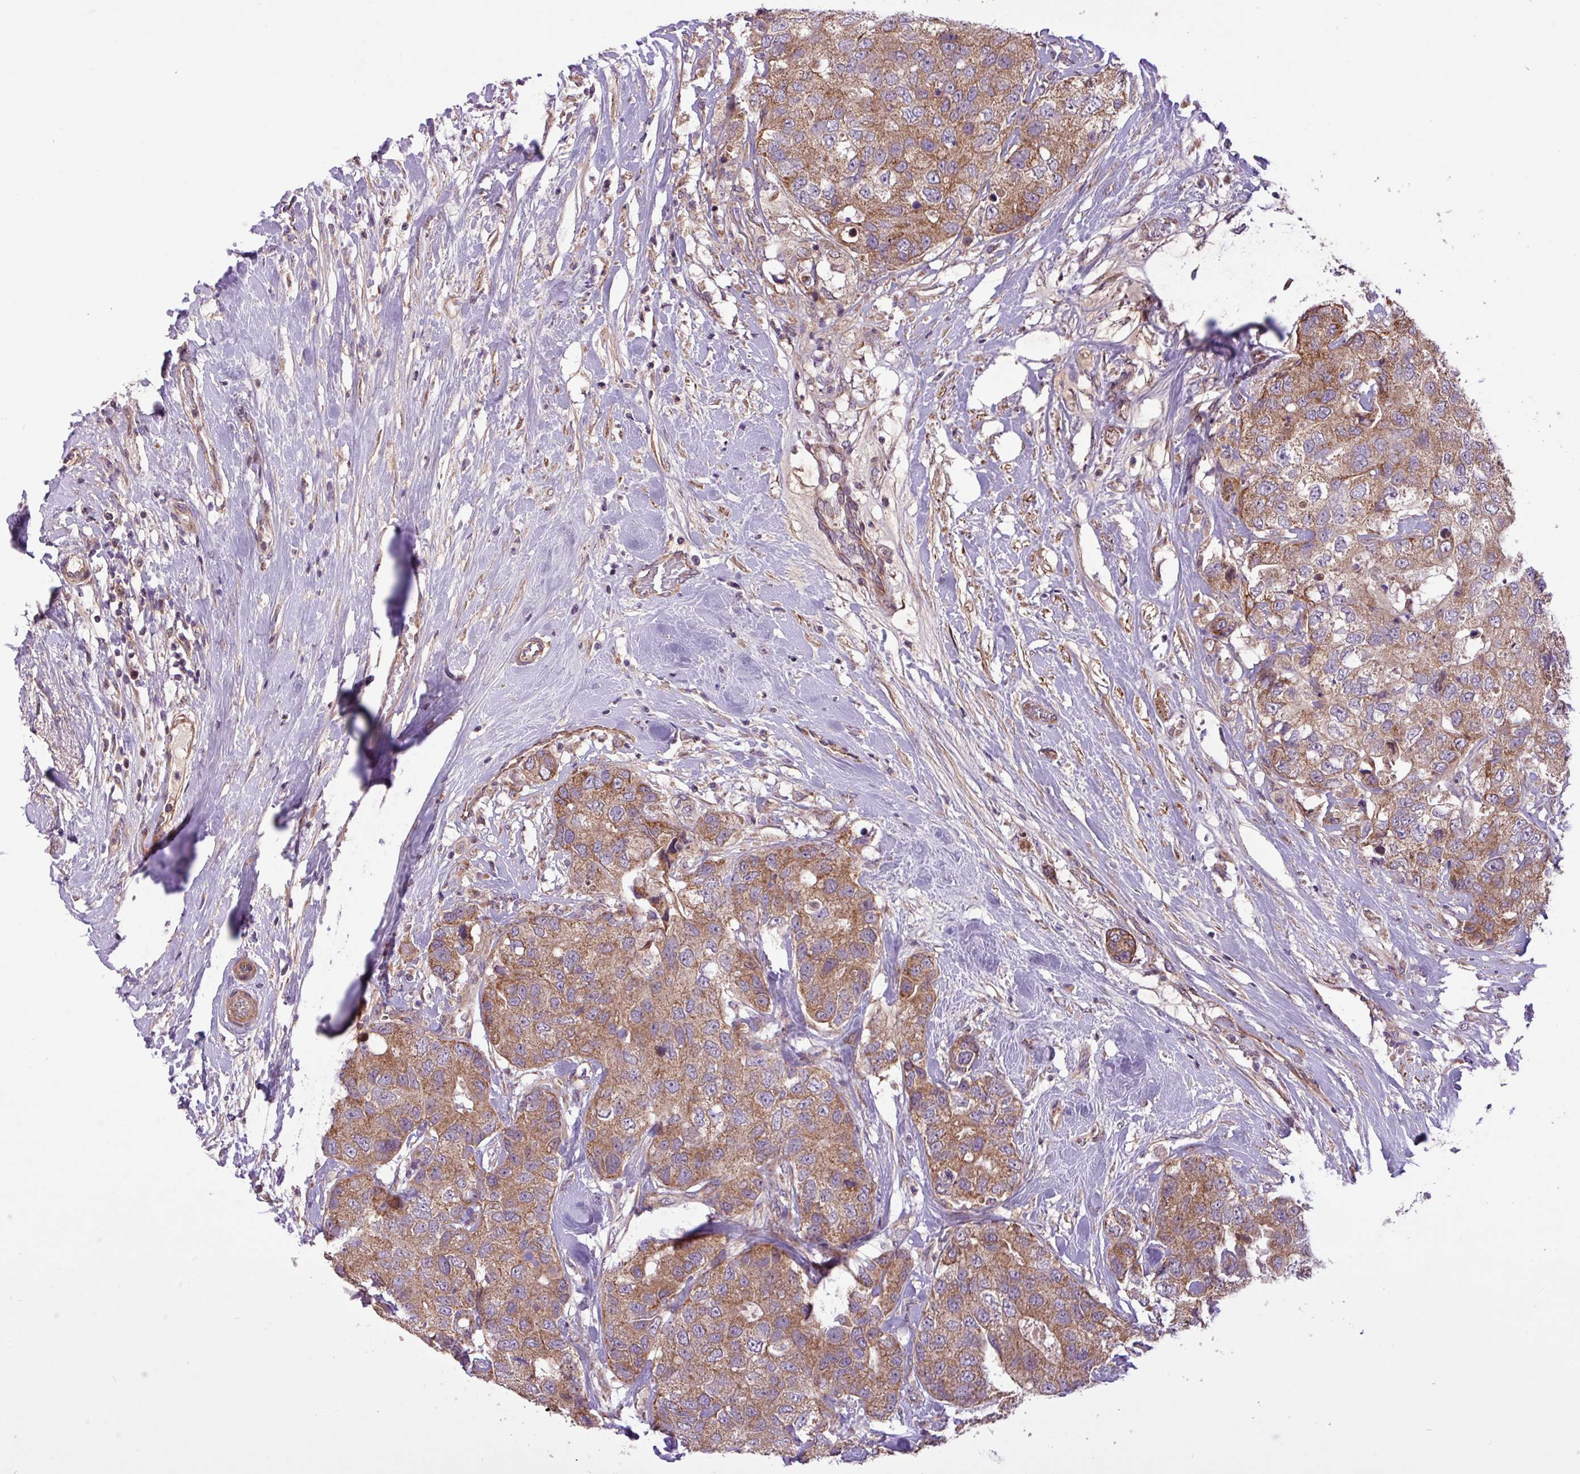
{"staining": {"intensity": "moderate", "quantity": ">75%", "location": "cytoplasmic/membranous"}, "tissue": "breast cancer", "cell_type": "Tumor cells", "image_type": "cancer", "snomed": [{"axis": "morphology", "description": "Duct carcinoma"}, {"axis": "topography", "description": "Breast"}], "caption": "A photomicrograph showing moderate cytoplasmic/membranous staining in about >75% of tumor cells in breast invasive ductal carcinoma, as visualized by brown immunohistochemical staining.", "gene": "TIMM10B", "patient": {"sex": "female", "age": 62}}